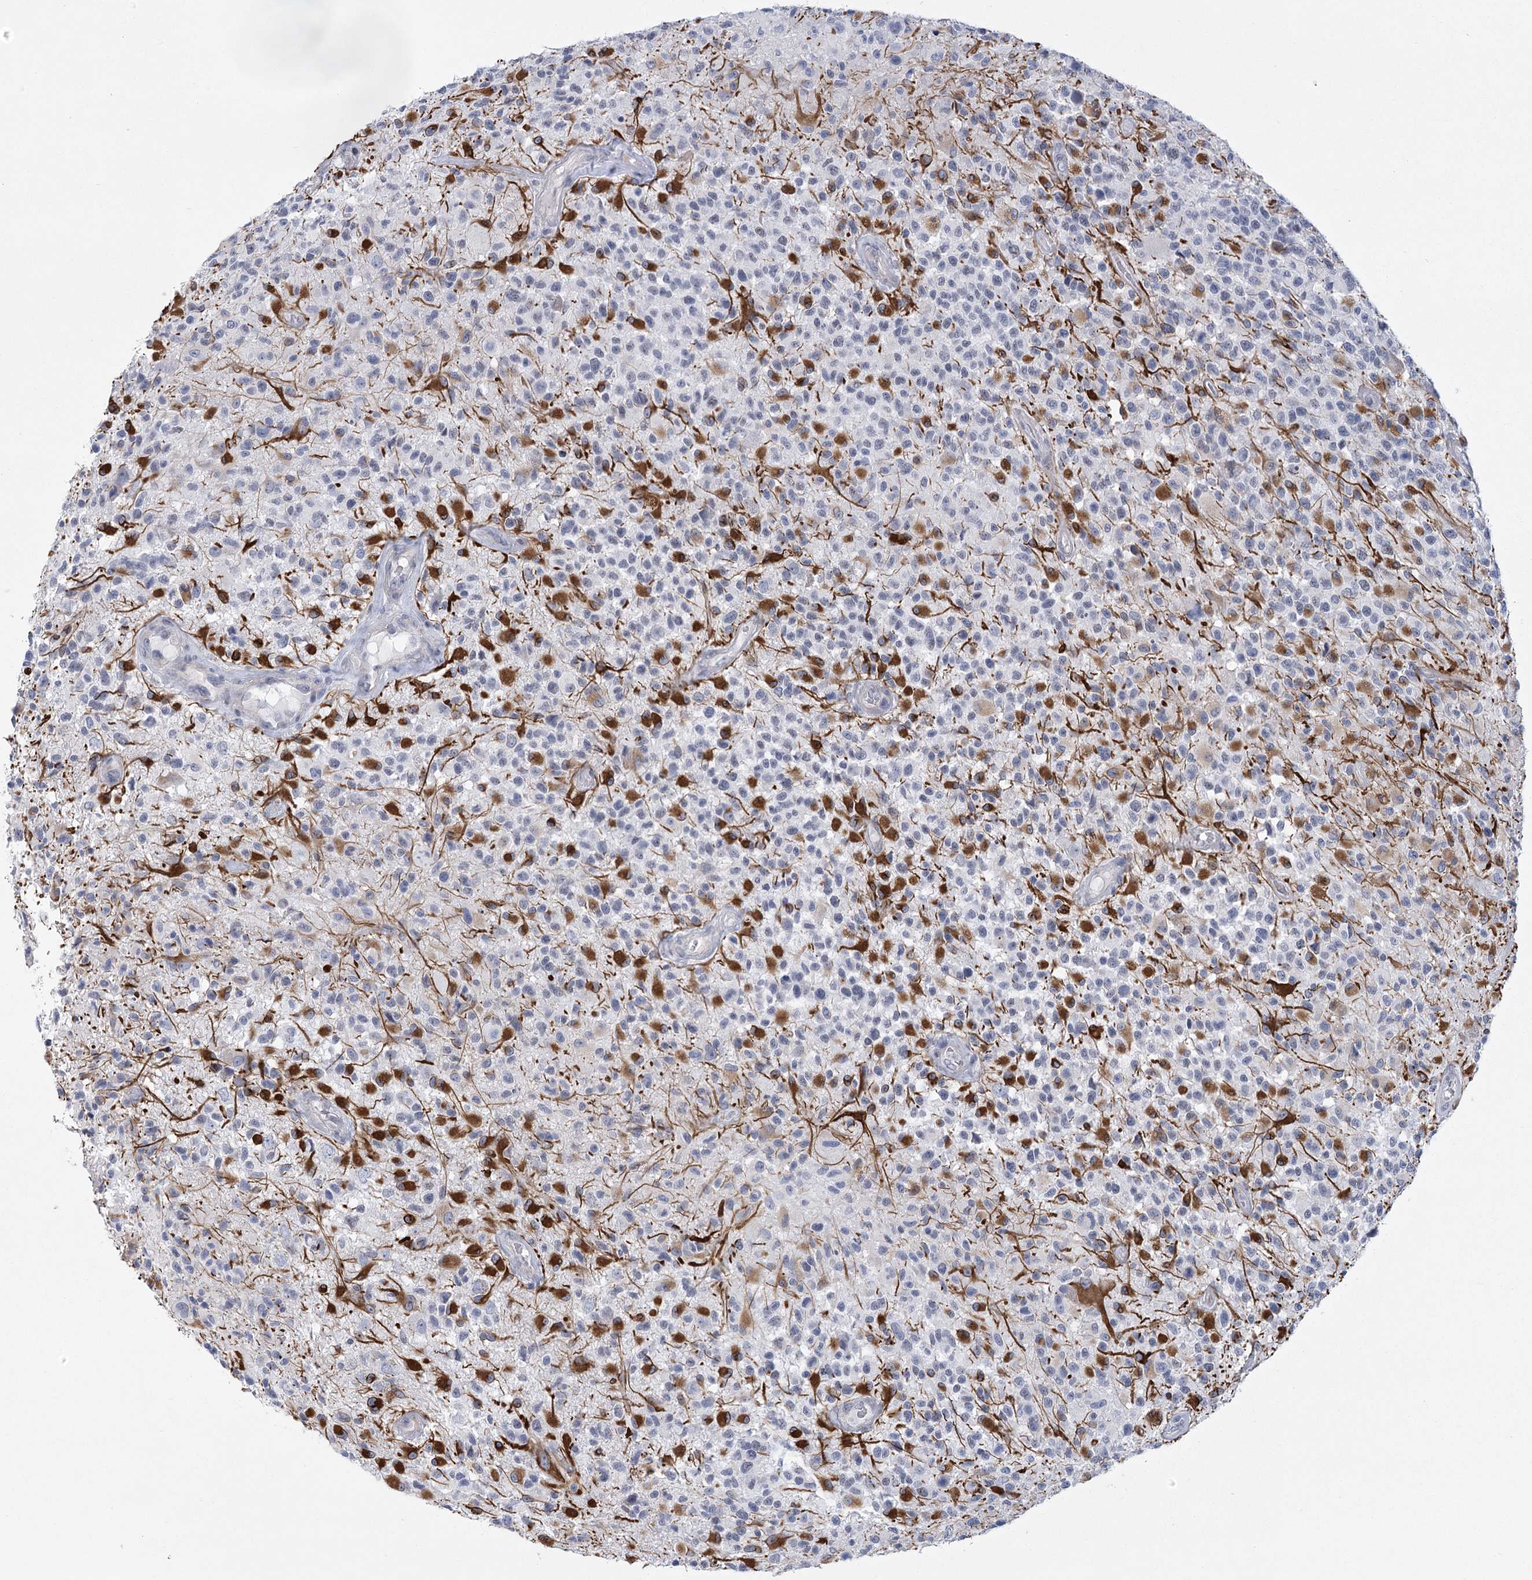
{"staining": {"intensity": "strong", "quantity": "<25%", "location": "cytoplasmic/membranous"}, "tissue": "glioma", "cell_type": "Tumor cells", "image_type": "cancer", "snomed": [{"axis": "morphology", "description": "Glioma, malignant, High grade"}, {"axis": "morphology", "description": "Glioblastoma, NOS"}, {"axis": "topography", "description": "Brain"}], "caption": "Protein staining of glioma tissue displays strong cytoplasmic/membranous staining in about <25% of tumor cells. (Brightfield microscopy of DAB IHC at high magnification).", "gene": "FAM76B", "patient": {"sex": "male", "age": 60}}